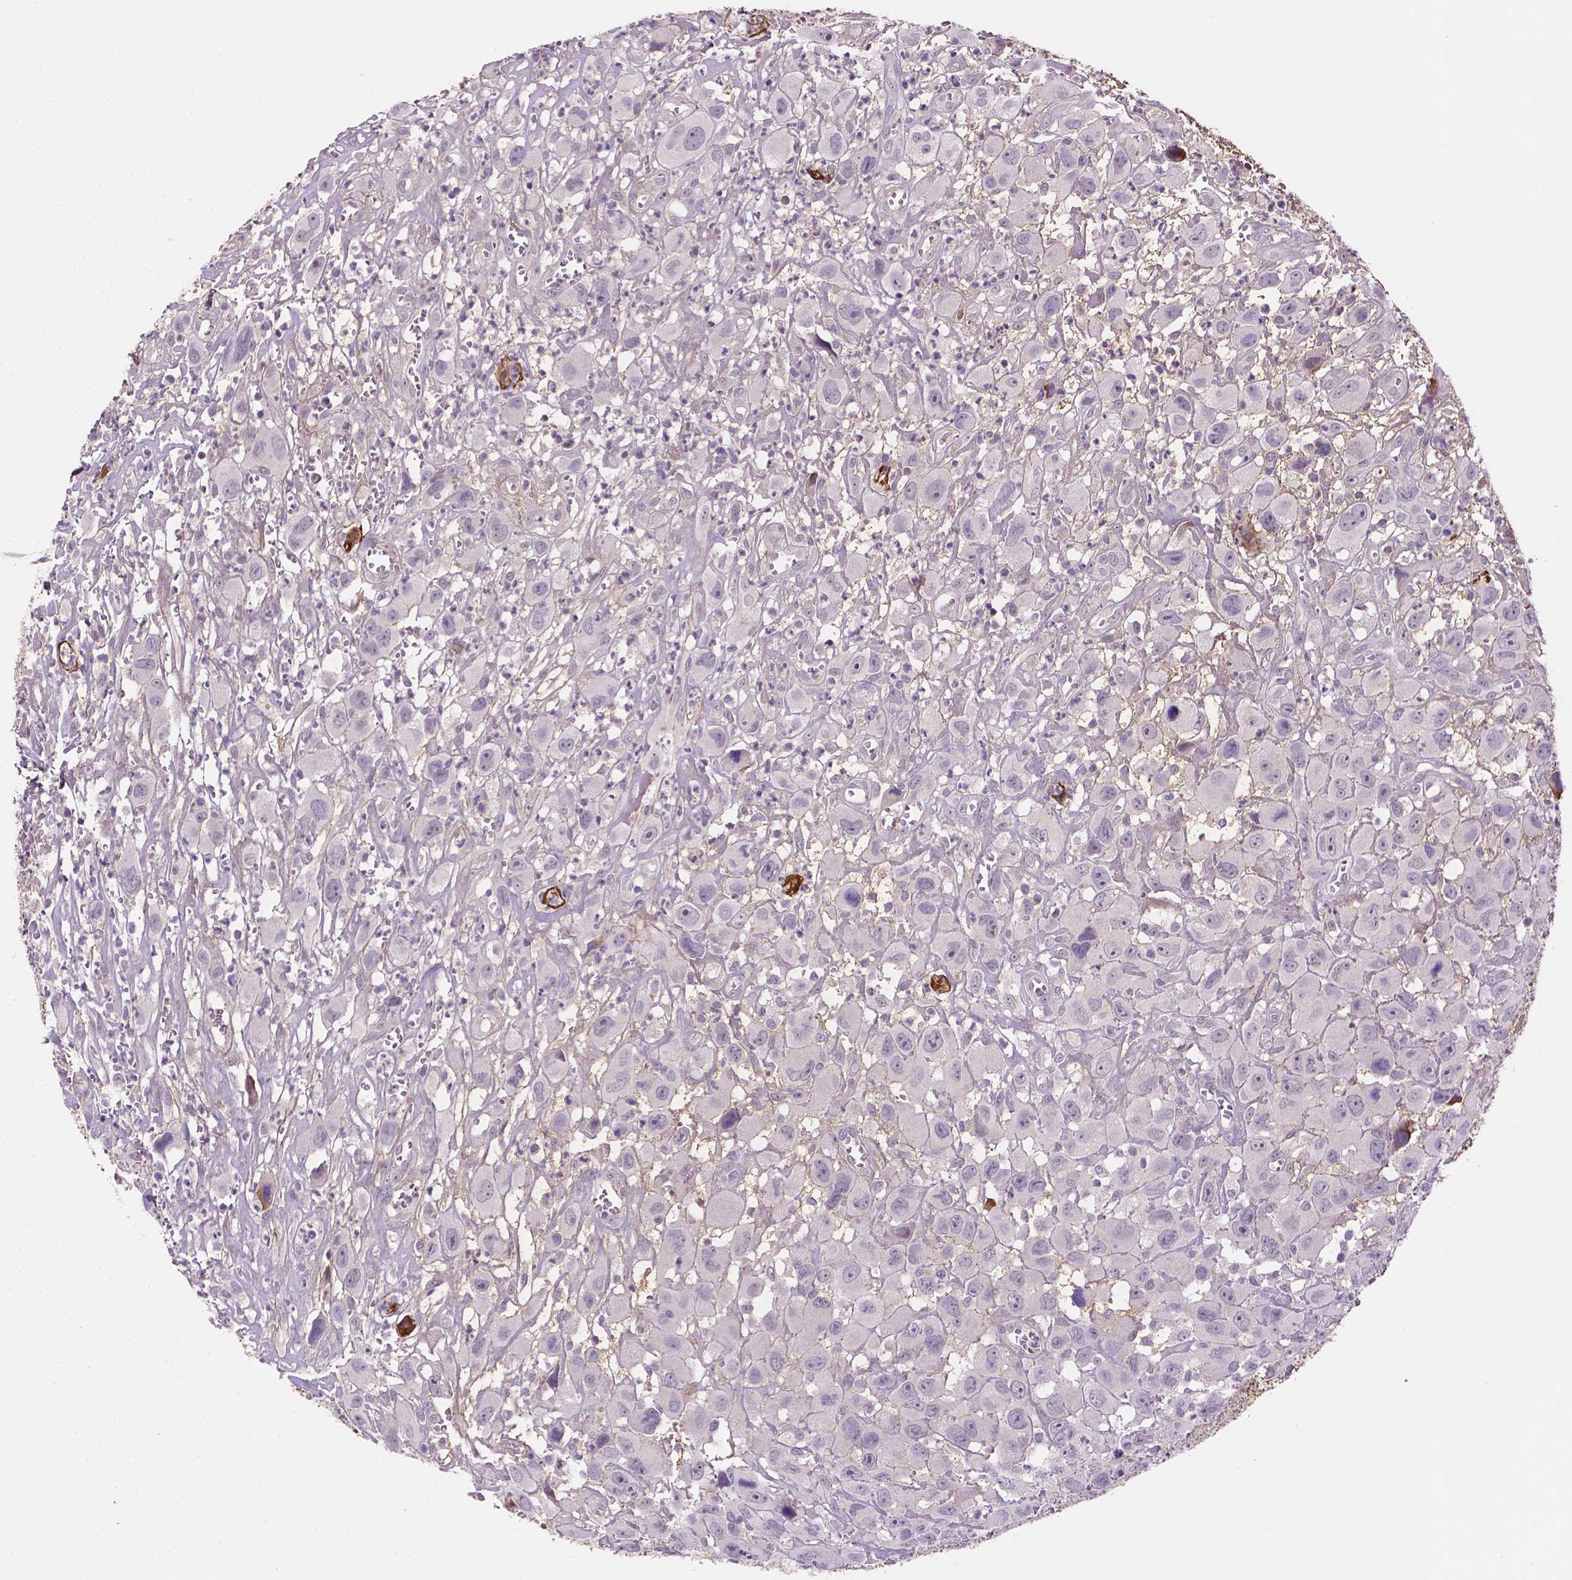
{"staining": {"intensity": "moderate", "quantity": "<25%", "location": "cytoplasmic/membranous,nuclear"}, "tissue": "head and neck cancer", "cell_type": "Tumor cells", "image_type": "cancer", "snomed": [{"axis": "morphology", "description": "Squamous cell carcinoma, NOS"}, {"axis": "morphology", "description": "Squamous cell carcinoma, metastatic, NOS"}, {"axis": "topography", "description": "Oral tissue"}, {"axis": "topography", "description": "Head-Neck"}], "caption": "This image shows immunohistochemistry (IHC) staining of head and neck cancer (metastatic squamous cell carcinoma), with low moderate cytoplasmic/membranous and nuclear staining in about <25% of tumor cells.", "gene": "FBLN1", "patient": {"sex": "female", "age": 85}}